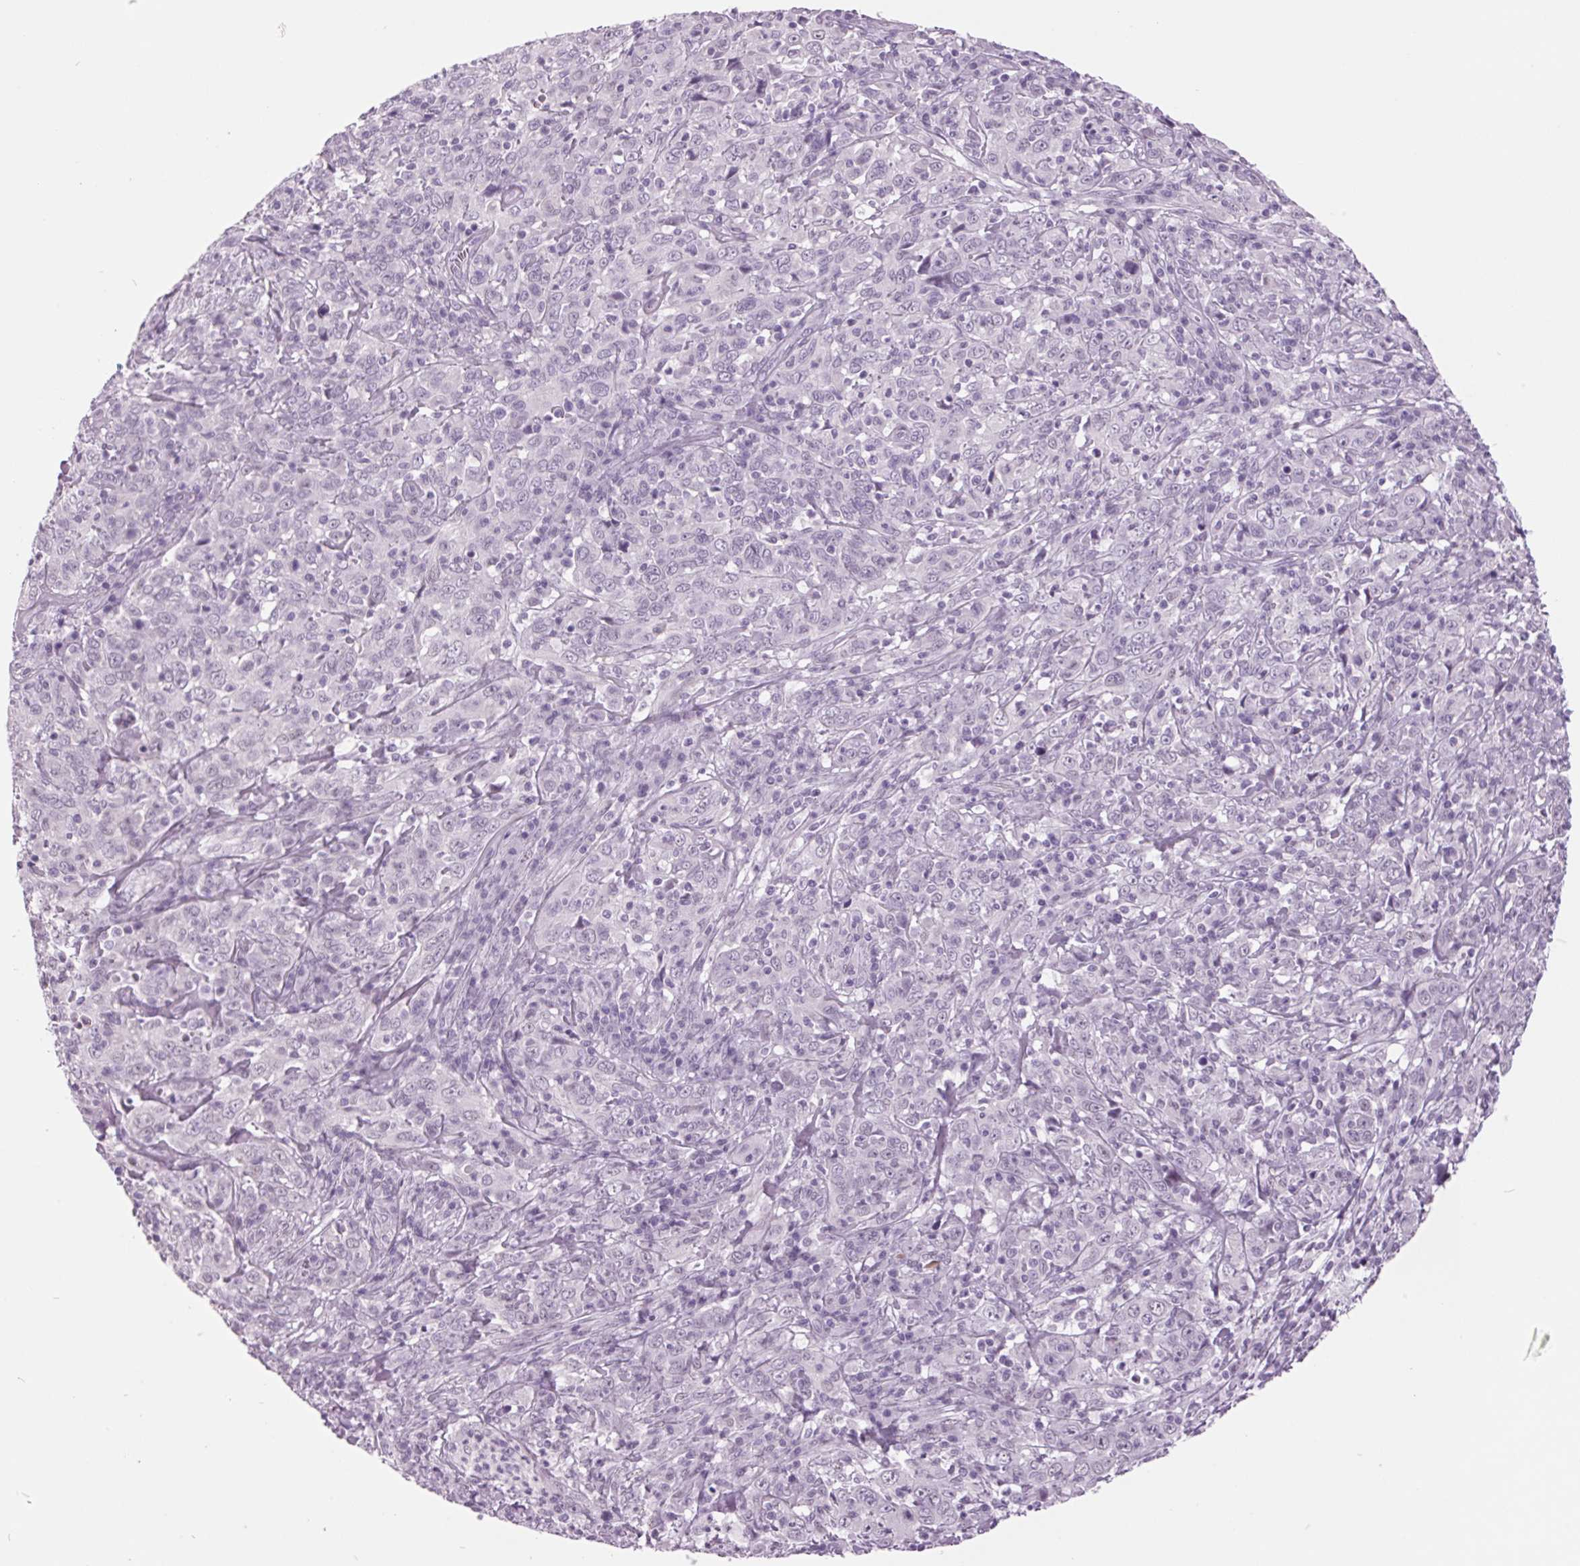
{"staining": {"intensity": "negative", "quantity": "none", "location": "none"}, "tissue": "cervical cancer", "cell_type": "Tumor cells", "image_type": "cancer", "snomed": [{"axis": "morphology", "description": "Squamous cell carcinoma, NOS"}, {"axis": "topography", "description": "Cervix"}], "caption": "Immunohistochemistry histopathology image of cervical cancer (squamous cell carcinoma) stained for a protein (brown), which demonstrates no staining in tumor cells. The staining is performed using DAB (3,3'-diaminobenzidine) brown chromogen with nuclei counter-stained in using hematoxylin.", "gene": "ODAD2", "patient": {"sex": "female", "age": 46}}